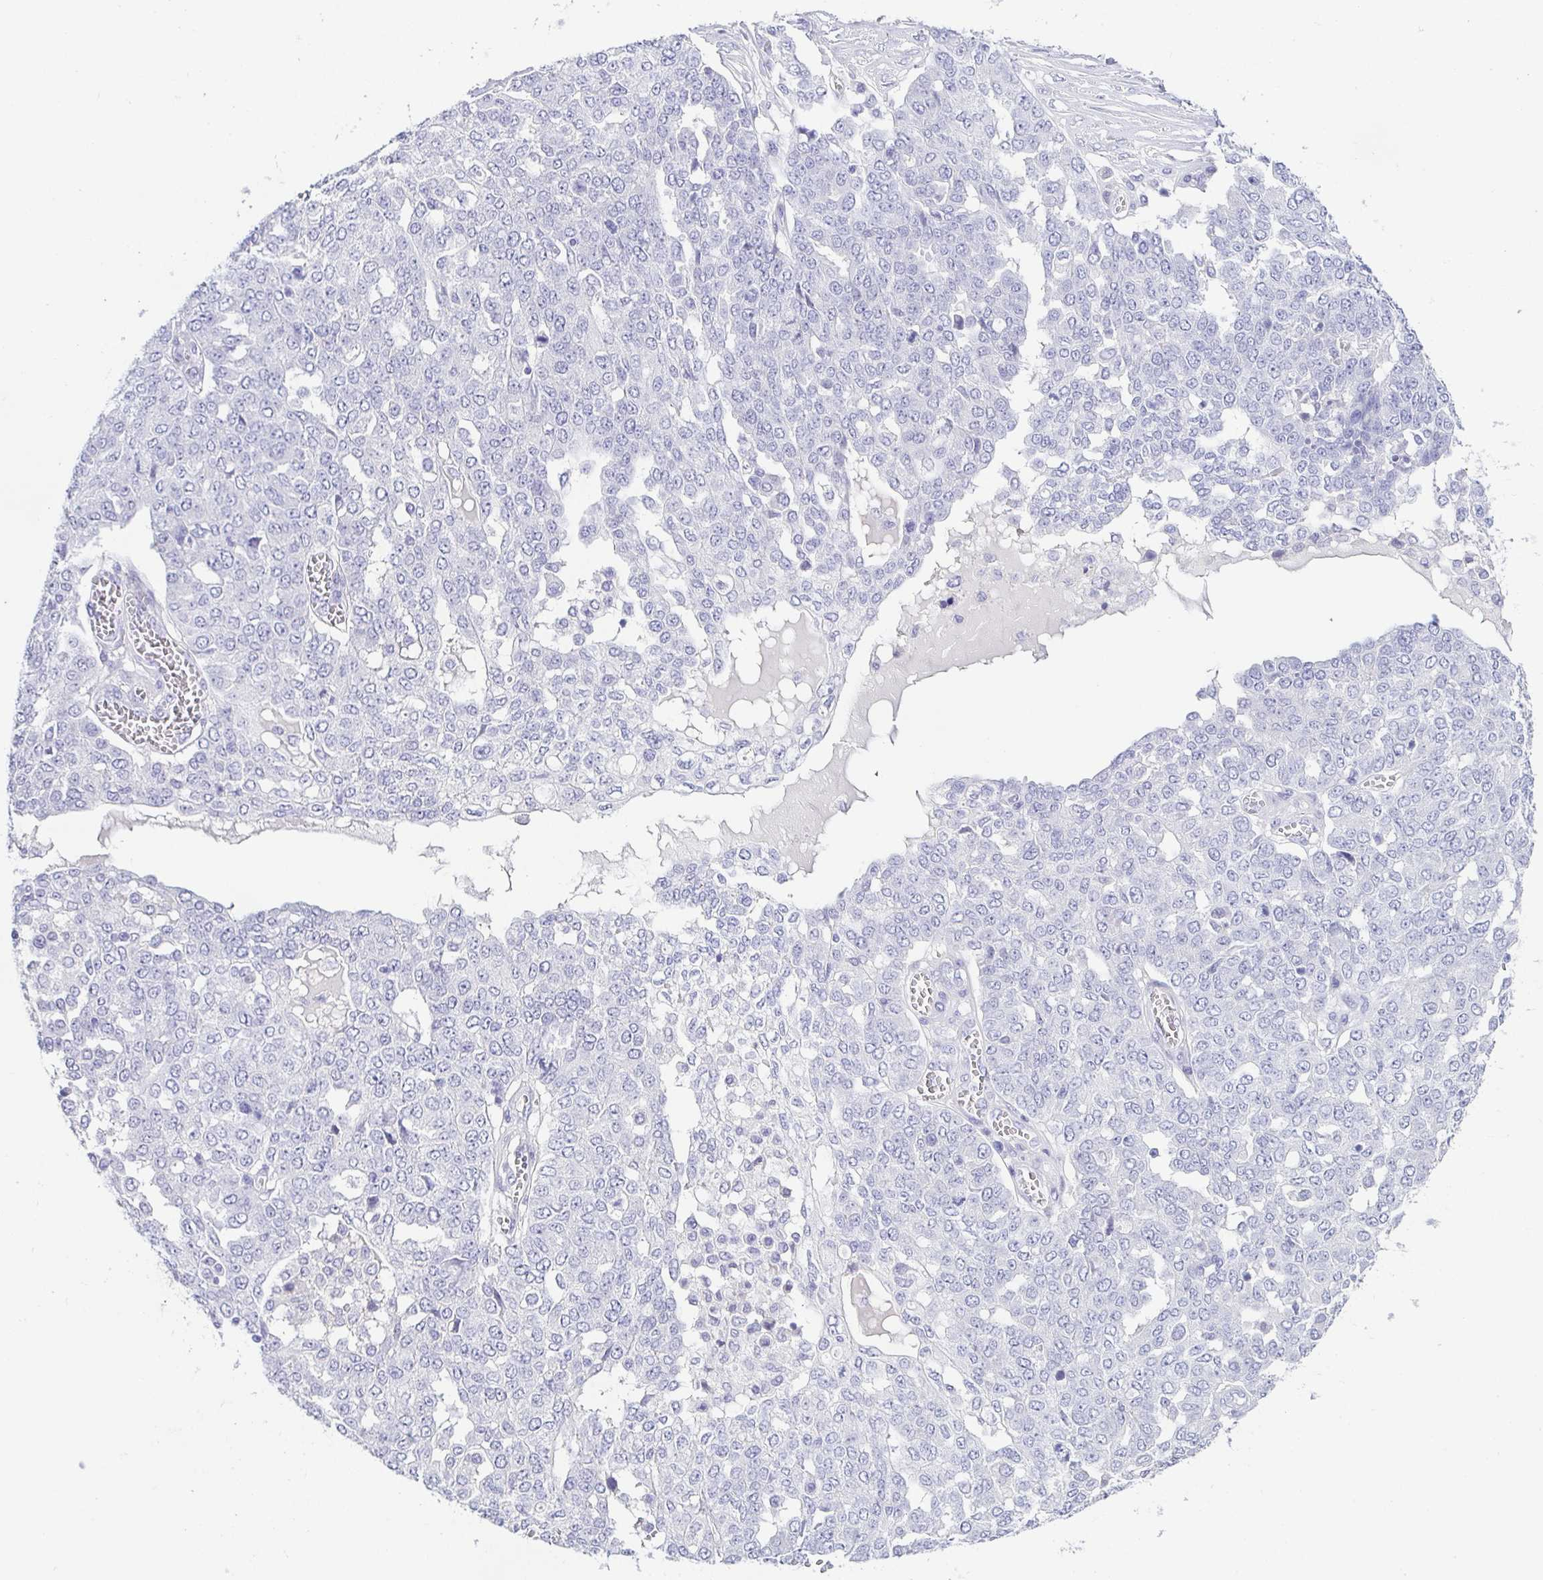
{"staining": {"intensity": "negative", "quantity": "none", "location": "none"}, "tissue": "ovarian cancer", "cell_type": "Tumor cells", "image_type": "cancer", "snomed": [{"axis": "morphology", "description": "Cystadenocarcinoma, serous, NOS"}, {"axis": "topography", "description": "Soft tissue"}, {"axis": "topography", "description": "Ovary"}], "caption": "This is an IHC micrograph of human ovarian serous cystadenocarcinoma. There is no staining in tumor cells.", "gene": "HAPLN2", "patient": {"sex": "female", "age": 57}}